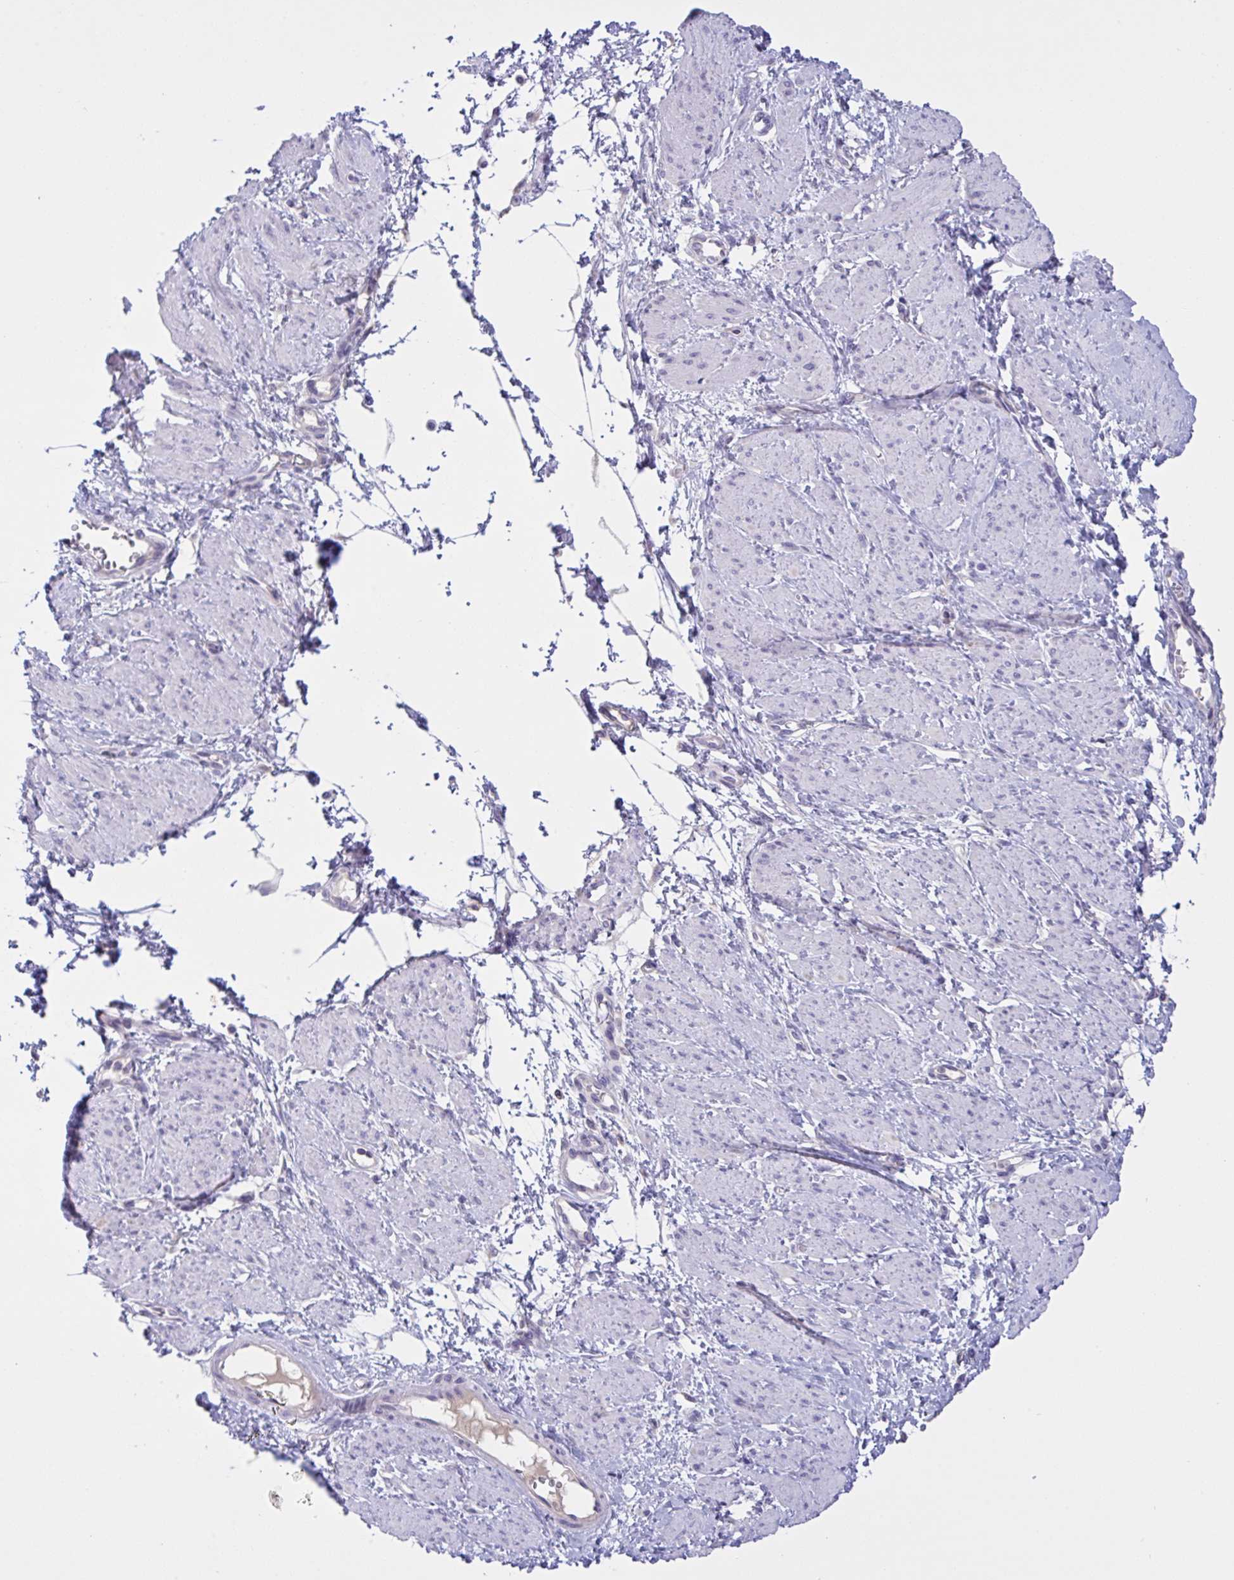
{"staining": {"intensity": "negative", "quantity": "none", "location": "none"}, "tissue": "smooth muscle", "cell_type": "Smooth muscle cells", "image_type": "normal", "snomed": [{"axis": "morphology", "description": "Normal tissue, NOS"}, {"axis": "topography", "description": "Smooth muscle"}, {"axis": "topography", "description": "Uterus"}], "caption": "Photomicrograph shows no protein positivity in smooth muscle cells of normal smooth muscle.", "gene": "TMEM41A", "patient": {"sex": "female", "age": 39}}